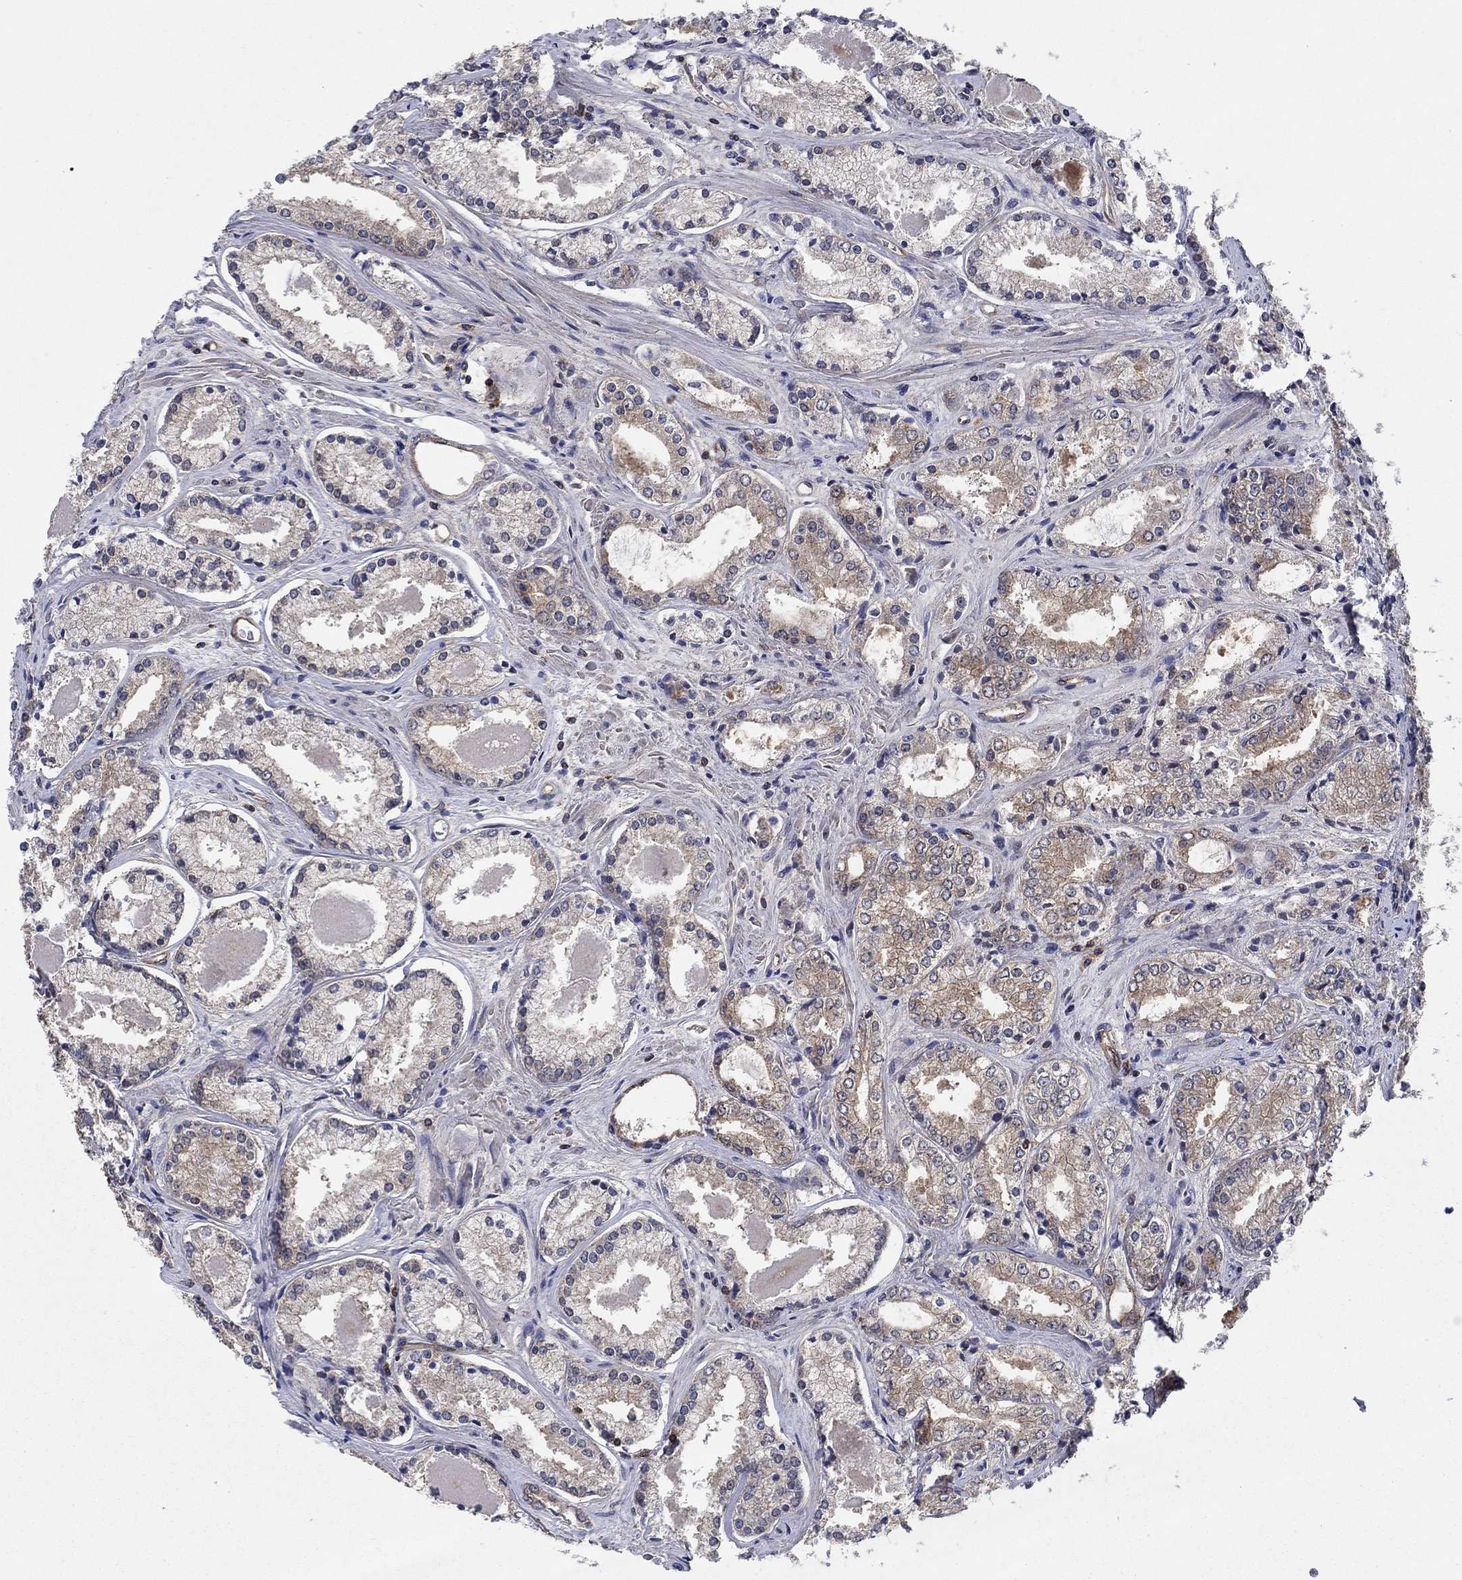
{"staining": {"intensity": "weak", "quantity": "25%-75%", "location": "cytoplasmic/membranous"}, "tissue": "prostate cancer", "cell_type": "Tumor cells", "image_type": "cancer", "snomed": [{"axis": "morphology", "description": "Adenocarcinoma, NOS"}, {"axis": "topography", "description": "Prostate"}], "caption": "There is low levels of weak cytoplasmic/membranous positivity in tumor cells of prostate adenocarcinoma, as demonstrated by immunohistochemical staining (brown color).", "gene": "AGFG2", "patient": {"sex": "male", "age": 72}}